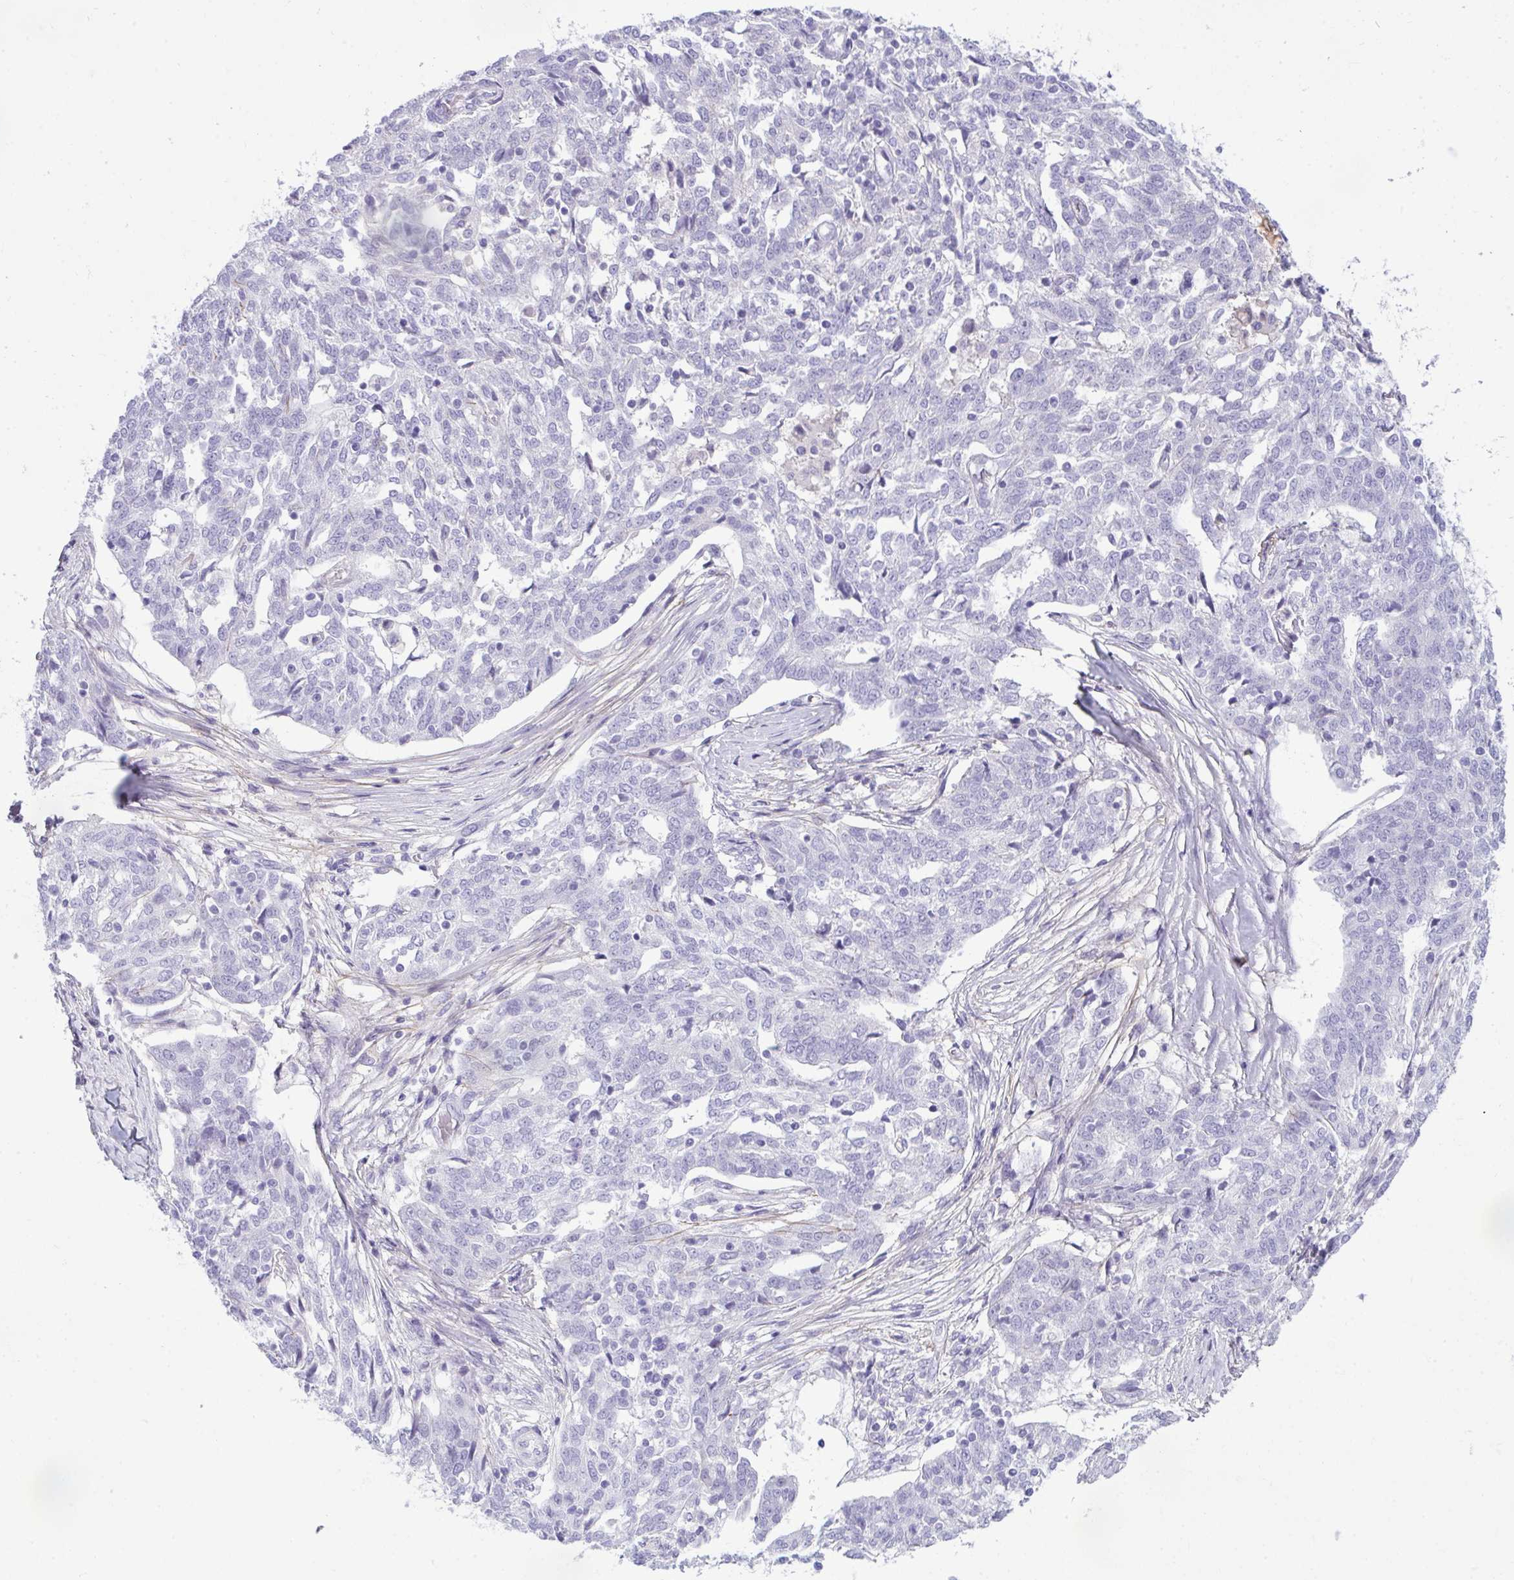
{"staining": {"intensity": "negative", "quantity": "none", "location": "none"}, "tissue": "ovarian cancer", "cell_type": "Tumor cells", "image_type": "cancer", "snomed": [{"axis": "morphology", "description": "Cystadenocarcinoma, serous, NOS"}, {"axis": "topography", "description": "Ovary"}], "caption": "High power microscopy histopathology image of an immunohistochemistry photomicrograph of ovarian serous cystadenocarcinoma, revealing no significant positivity in tumor cells.", "gene": "PIGZ", "patient": {"sex": "female", "age": 67}}